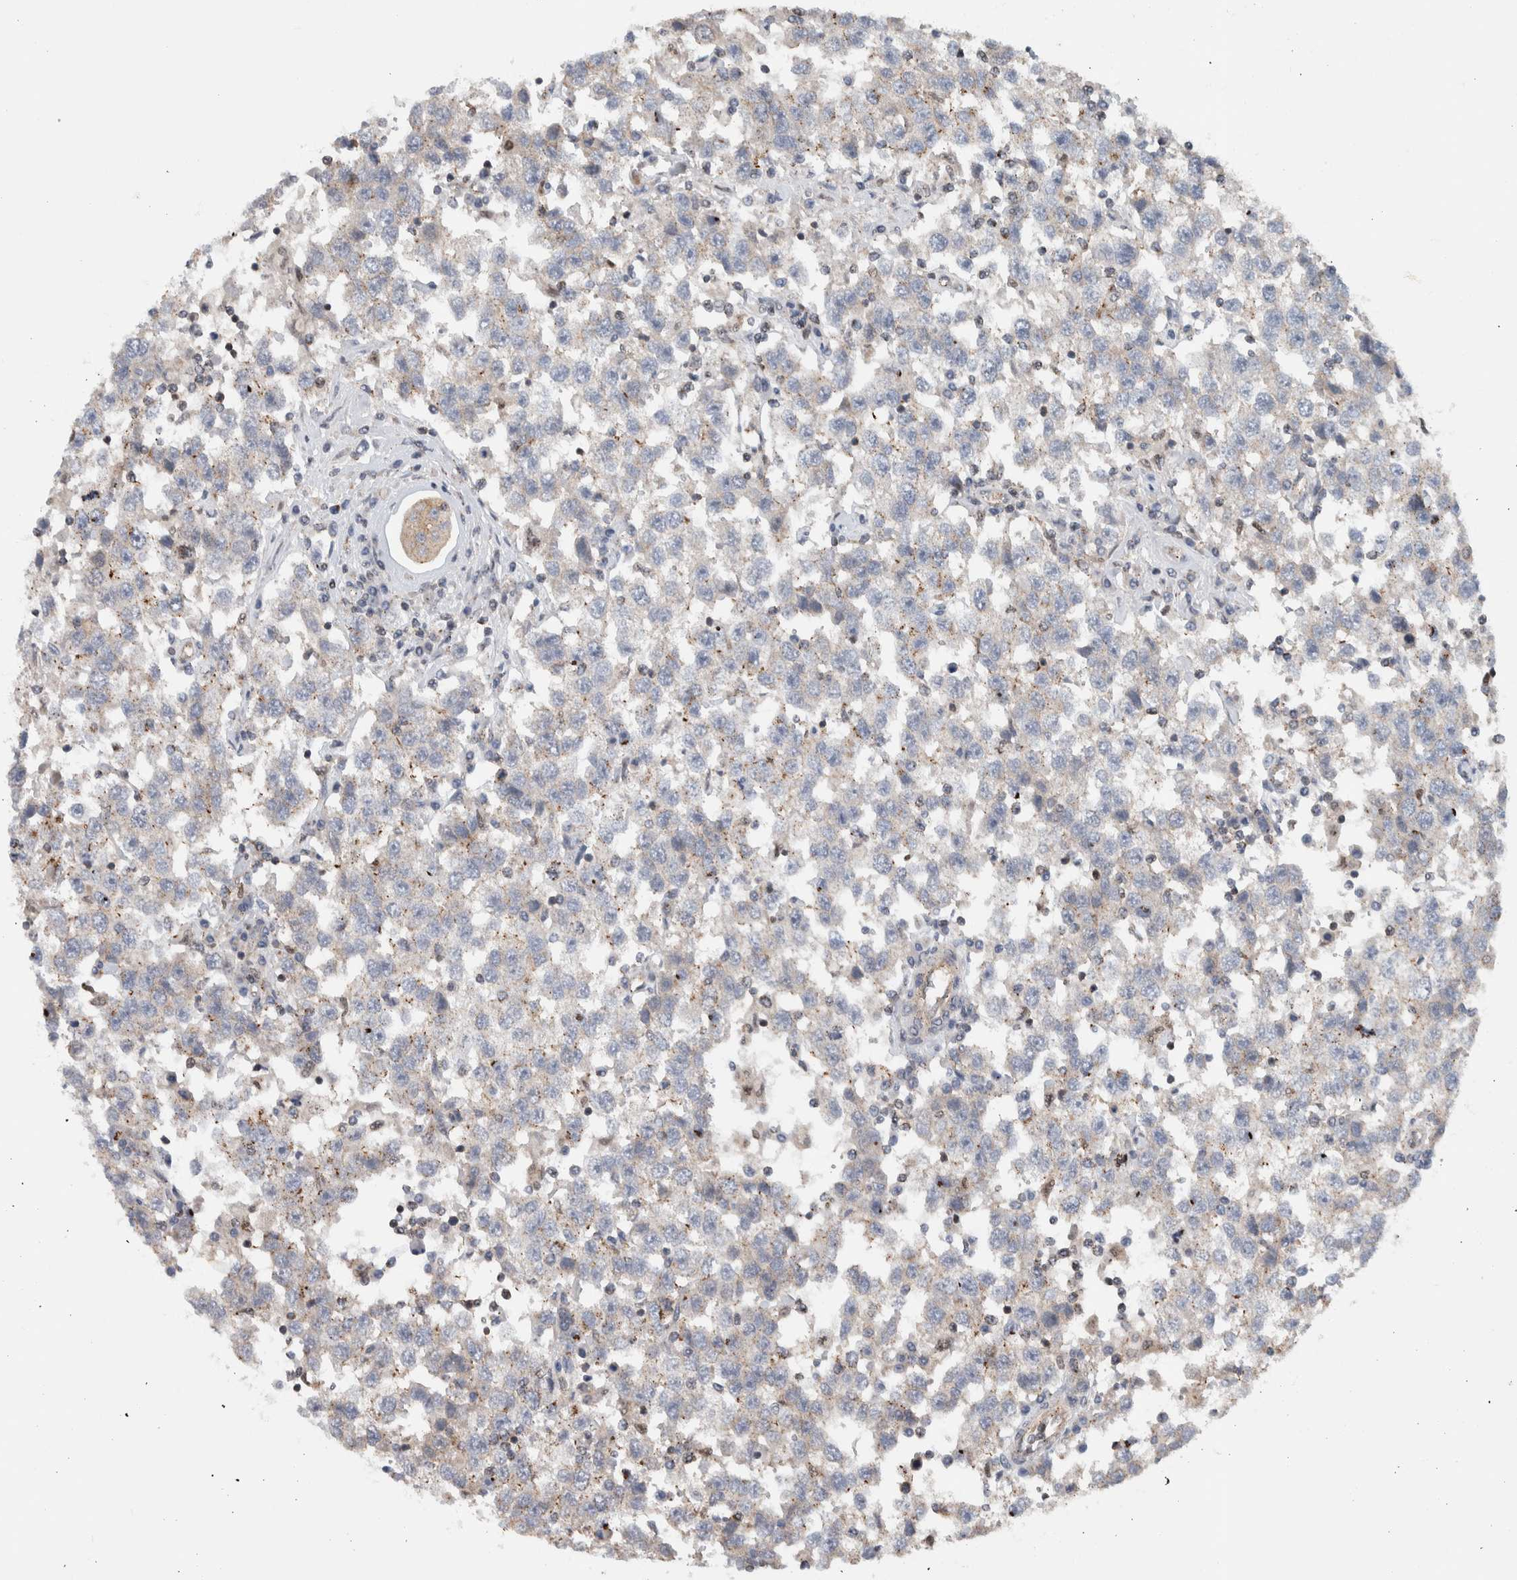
{"staining": {"intensity": "weak", "quantity": "<25%", "location": "cytoplasmic/membranous"}, "tissue": "testis cancer", "cell_type": "Tumor cells", "image_type": "cancer", "snomed": [{"axis": "morphology", "description": "Seminoma, NOS"}, {"axis": "topography", "description": "Testis"}], "caption": "Tumor cells are negative for protein expression in human testis cancer (seminoma). (Brightfield microscopy of DAB IHC at high magnification).", "gene": "MSL1", "patient": {"sex": "male", "age": 41}}